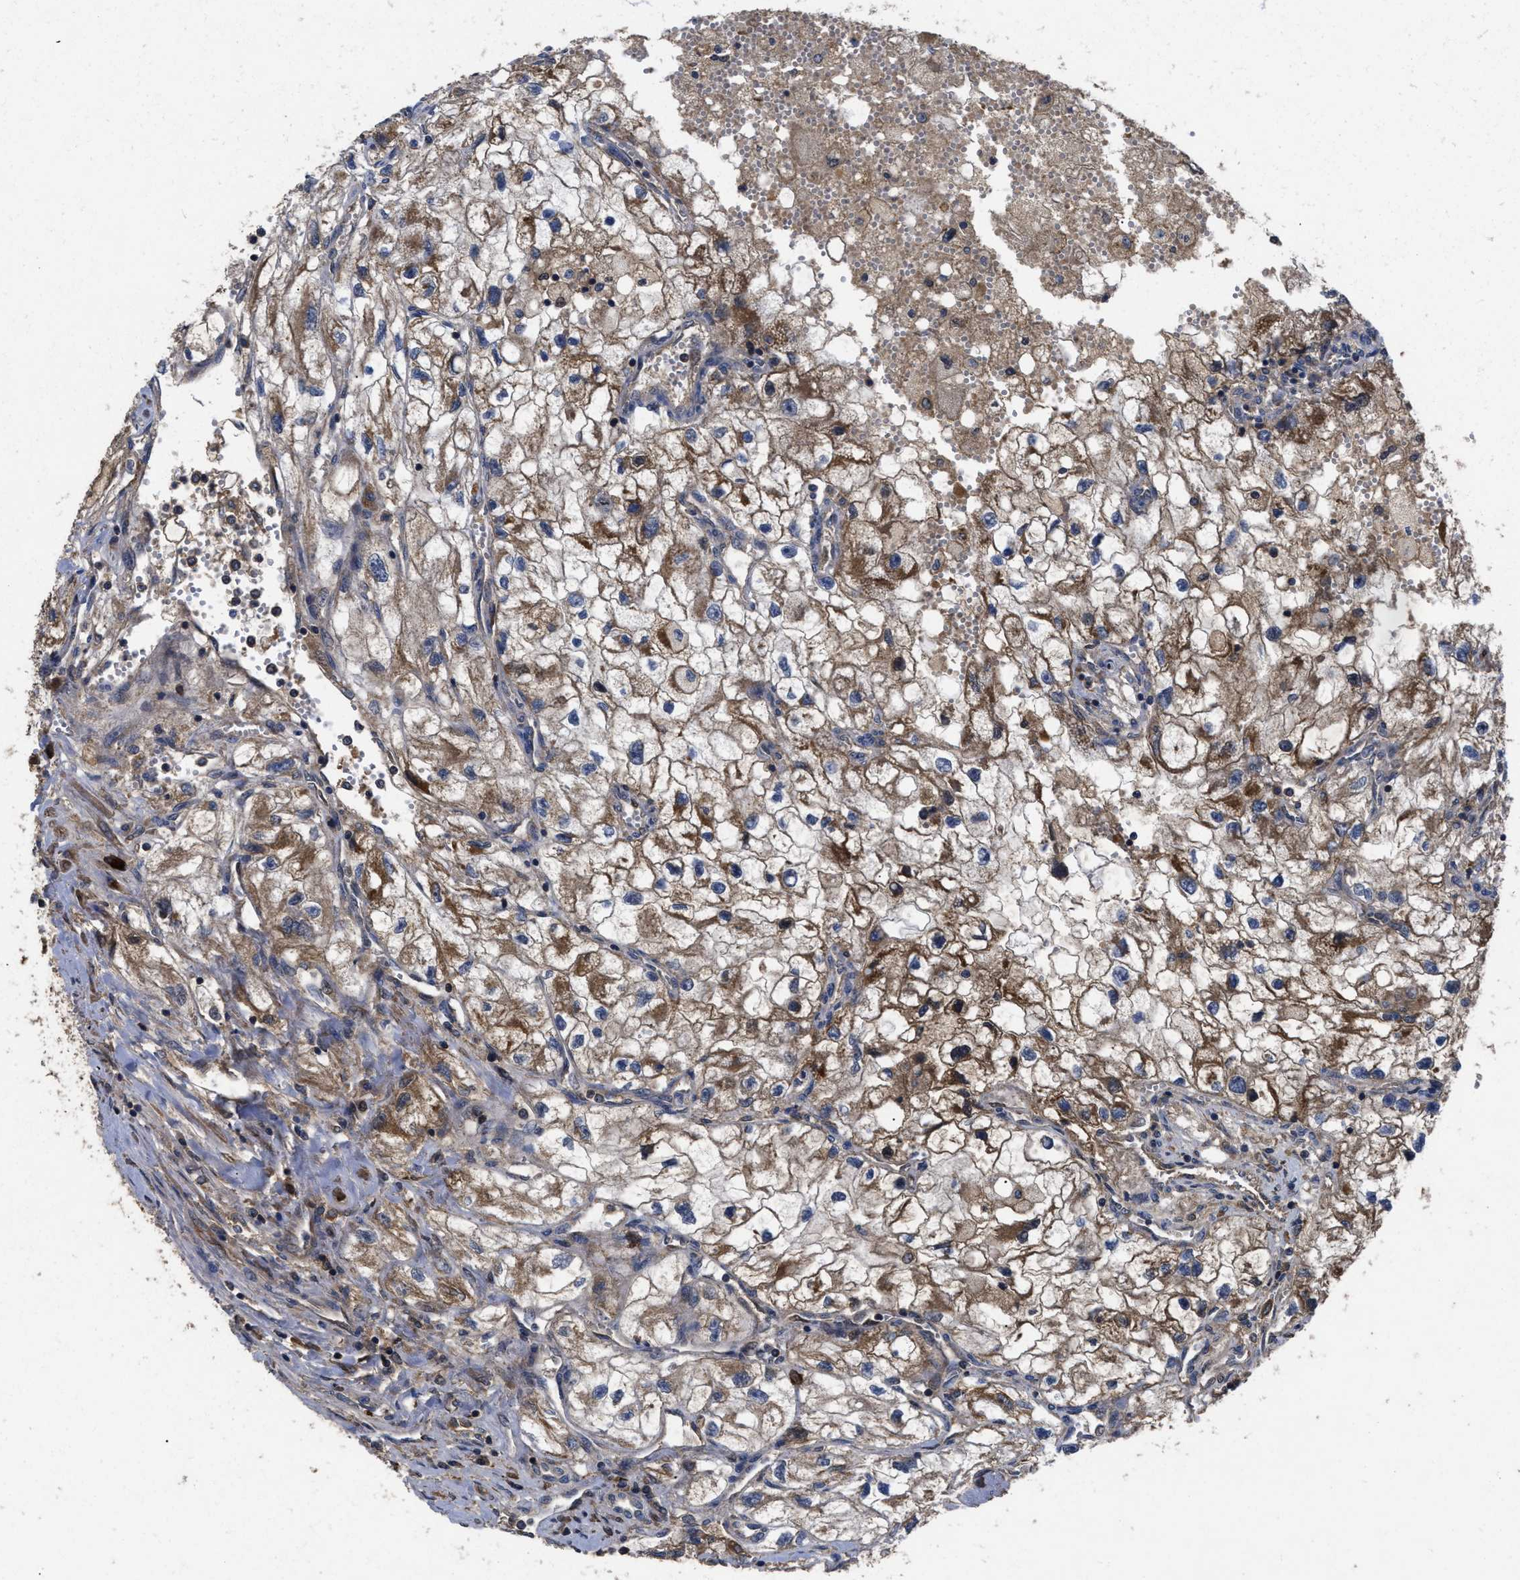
{"staining": {"intensity": "moderate", "quantity": "25%-75%", "location": "cytoplasmic/membranous"}, "tissue": "renal cancer", "cell_type": "Tumor cells", "image_type": "cancer", "snomed": [{"axis": "morphology", "description": "Adenocarcinoma, NOS"}, {"axis": "topography", "description": "Kidney"}], "caption": "Protein analysis of renal cancer (adenocarcinoma) tissue displays moderate cytoplasmic/membranous positivity in about 25%-75% of tumor cells. Immunohistochemistry stains the protein in brown and the nuclei are stained blue.", "gene": "LRRC3", "patient": {"sex": "female", "age": 70}}